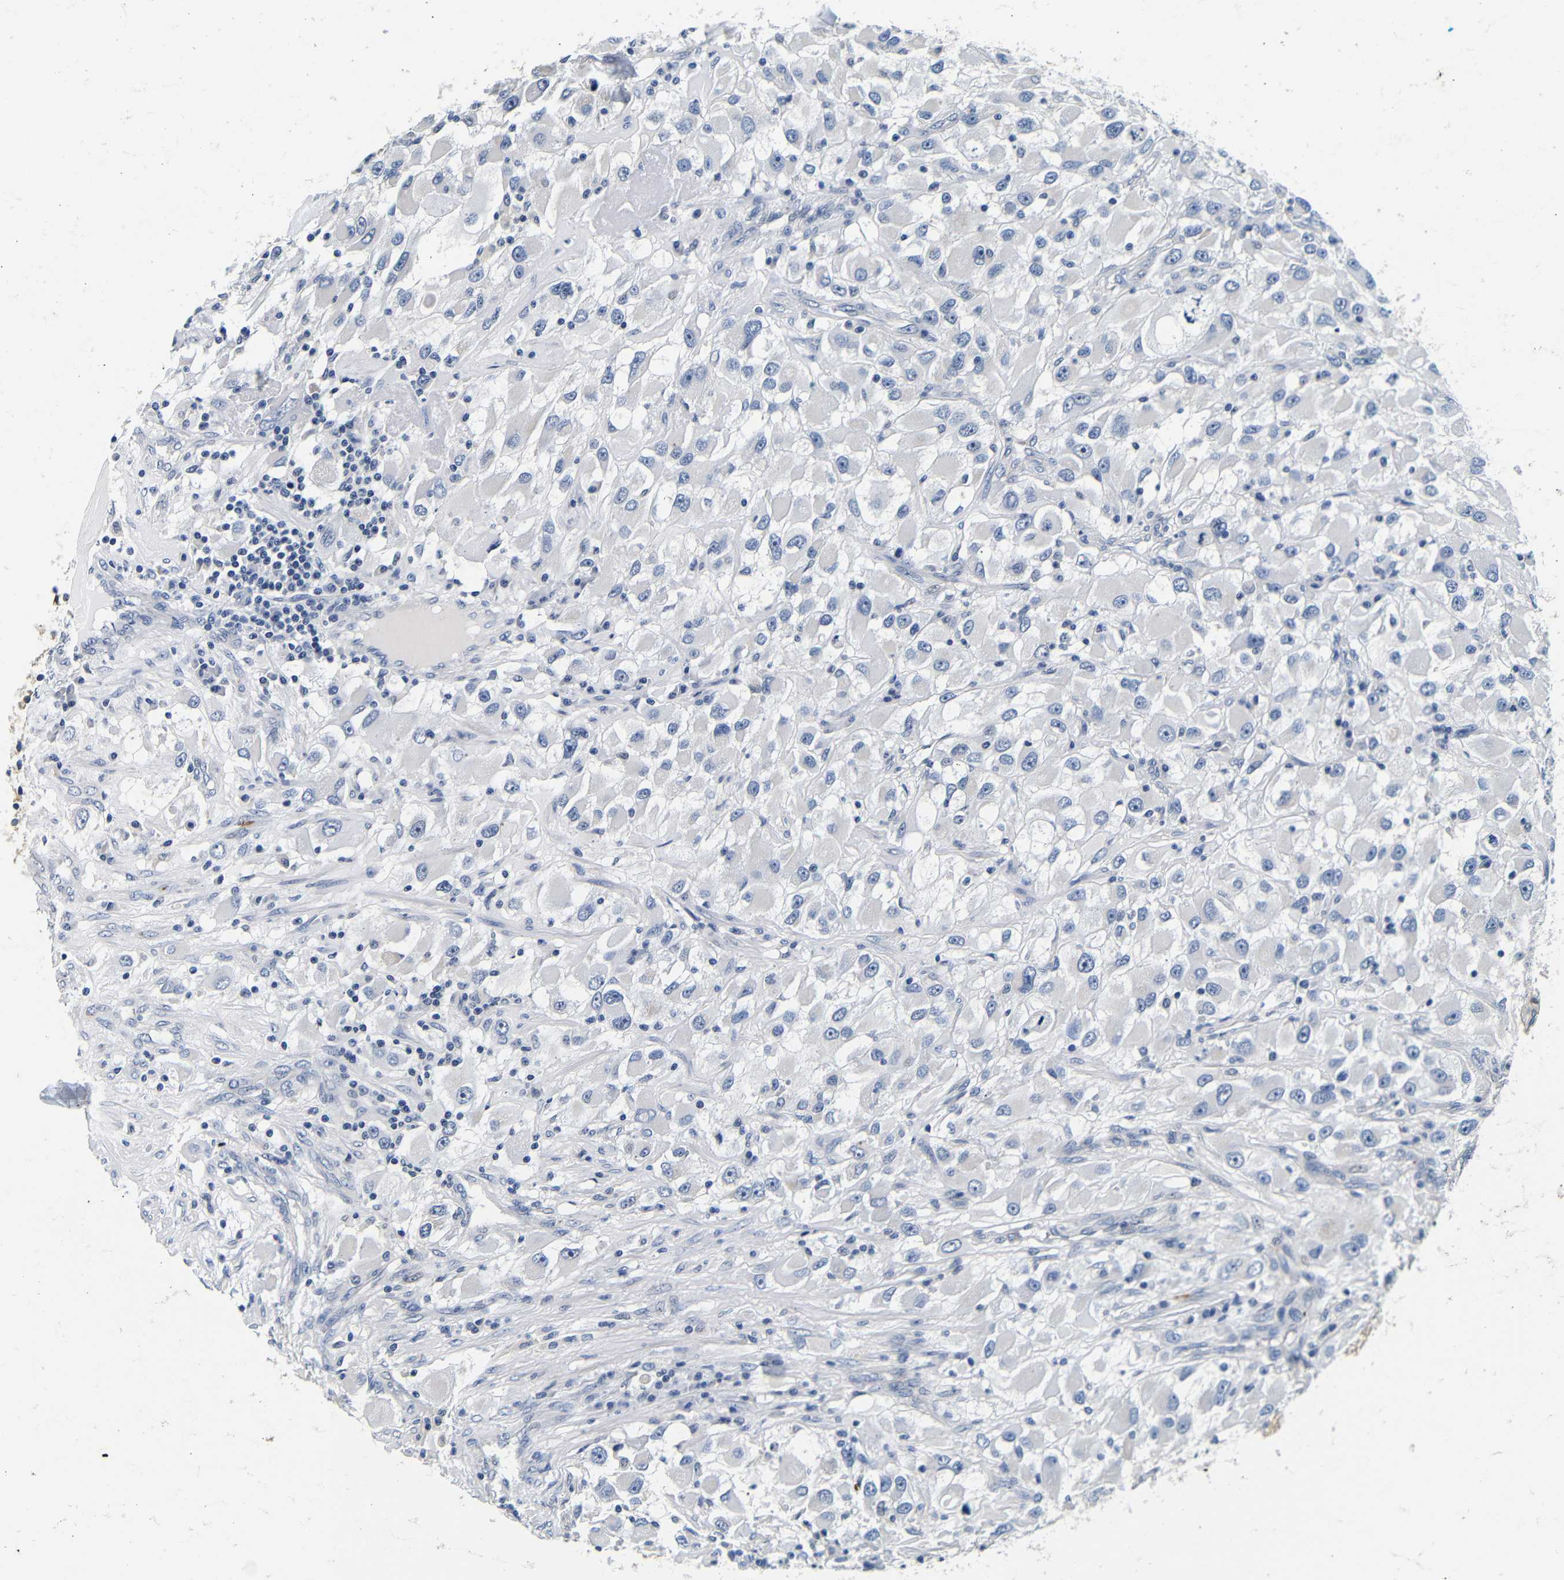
{"staining": {"intensity": "negative", "quantity": "none", "location": "none"}, "tissue": "renal cancer", "cell_type": "Tumor cells", "image_type": "cancer", "snomed": [{"axis": "morphology", "description": "Adenocarcinoma, NOS"}, {"axis": "topography", "description": "Kidney"}], "caption": "An immunohistochemistry (IHC) photomicrograph of renal cancer (adenocarcinoma) is shown. There is no staining in tumor cells of renal cancer (adenocarcinoma).", "gene": "GP1BA", "patient": {"sex": "female", "age": 52}}